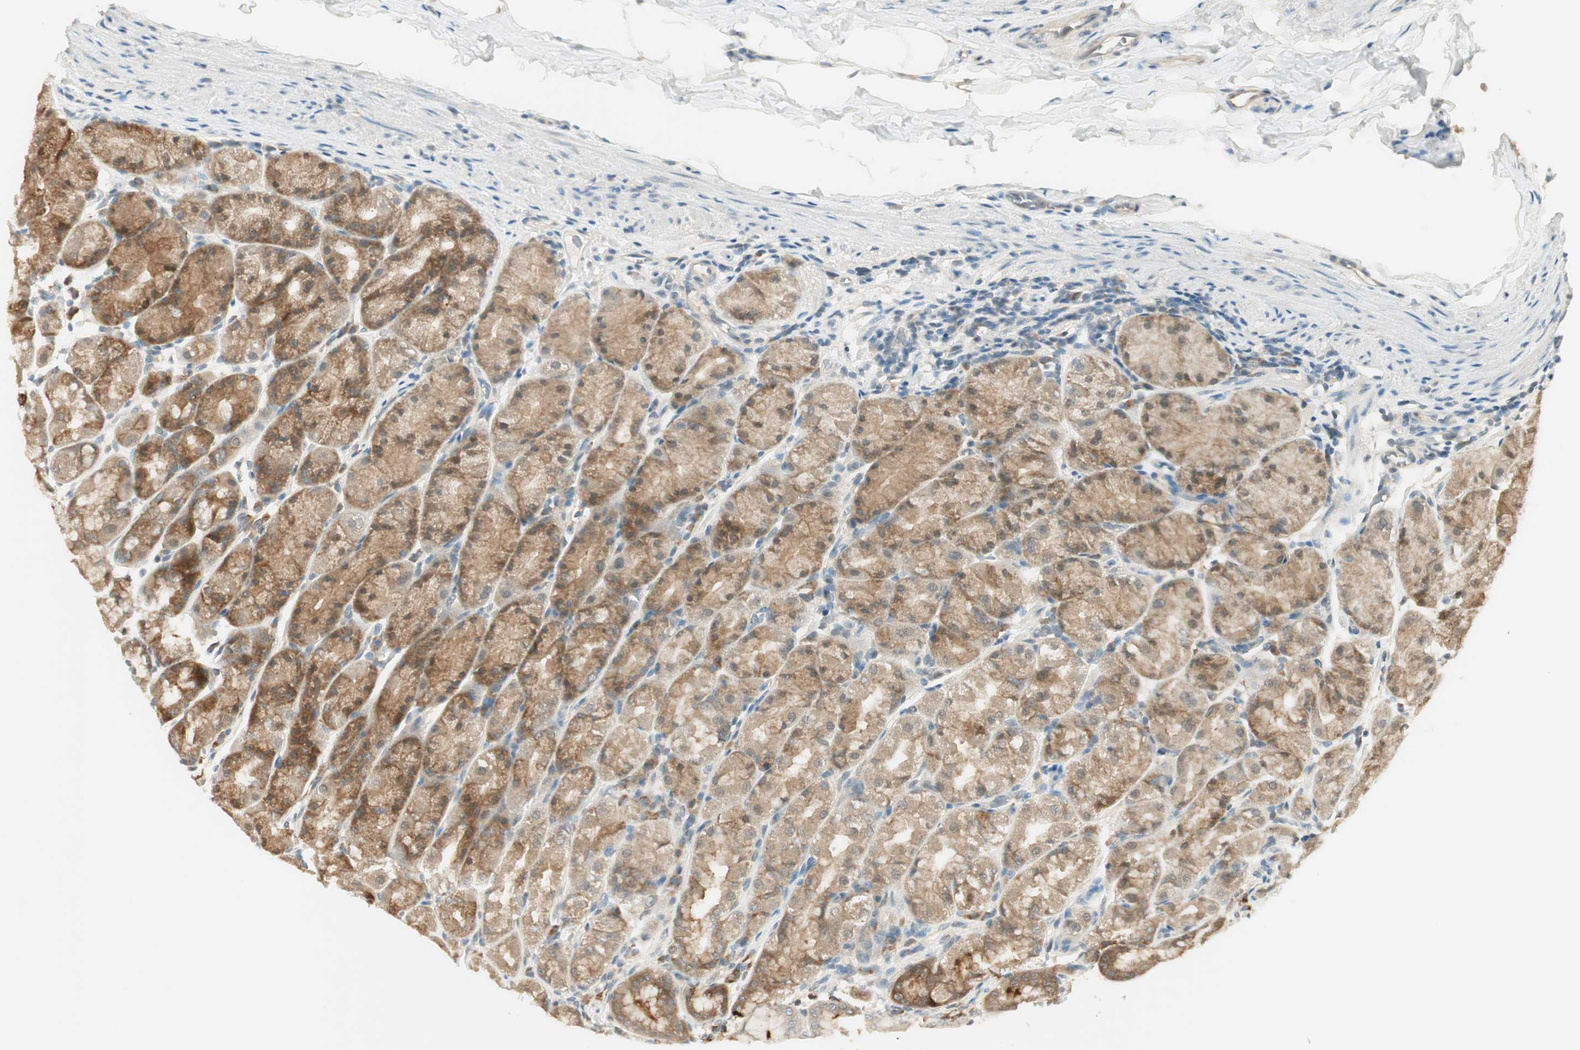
{"staining": {"intensity": "weak", "quantity": ">75%", "location": "cytoplasmic/membranous"}, "tissue": "stomach", "cell_type": "Glandular cells", "image_type": "normal", "snomed": [{"axis": "morphology", "description": "Normal tissue, NOS"}, {"axis": "topography", "description": "Stomach, upper"}], "caption": "About >75% of glandular cells in unremarkable human stomach demonstrate weak cytoplasmic/membranous protein expression as visualized by brown immunohistochemical staining.", "gene": "IPO5", "patient": {"sex": "male", "age": 68}}